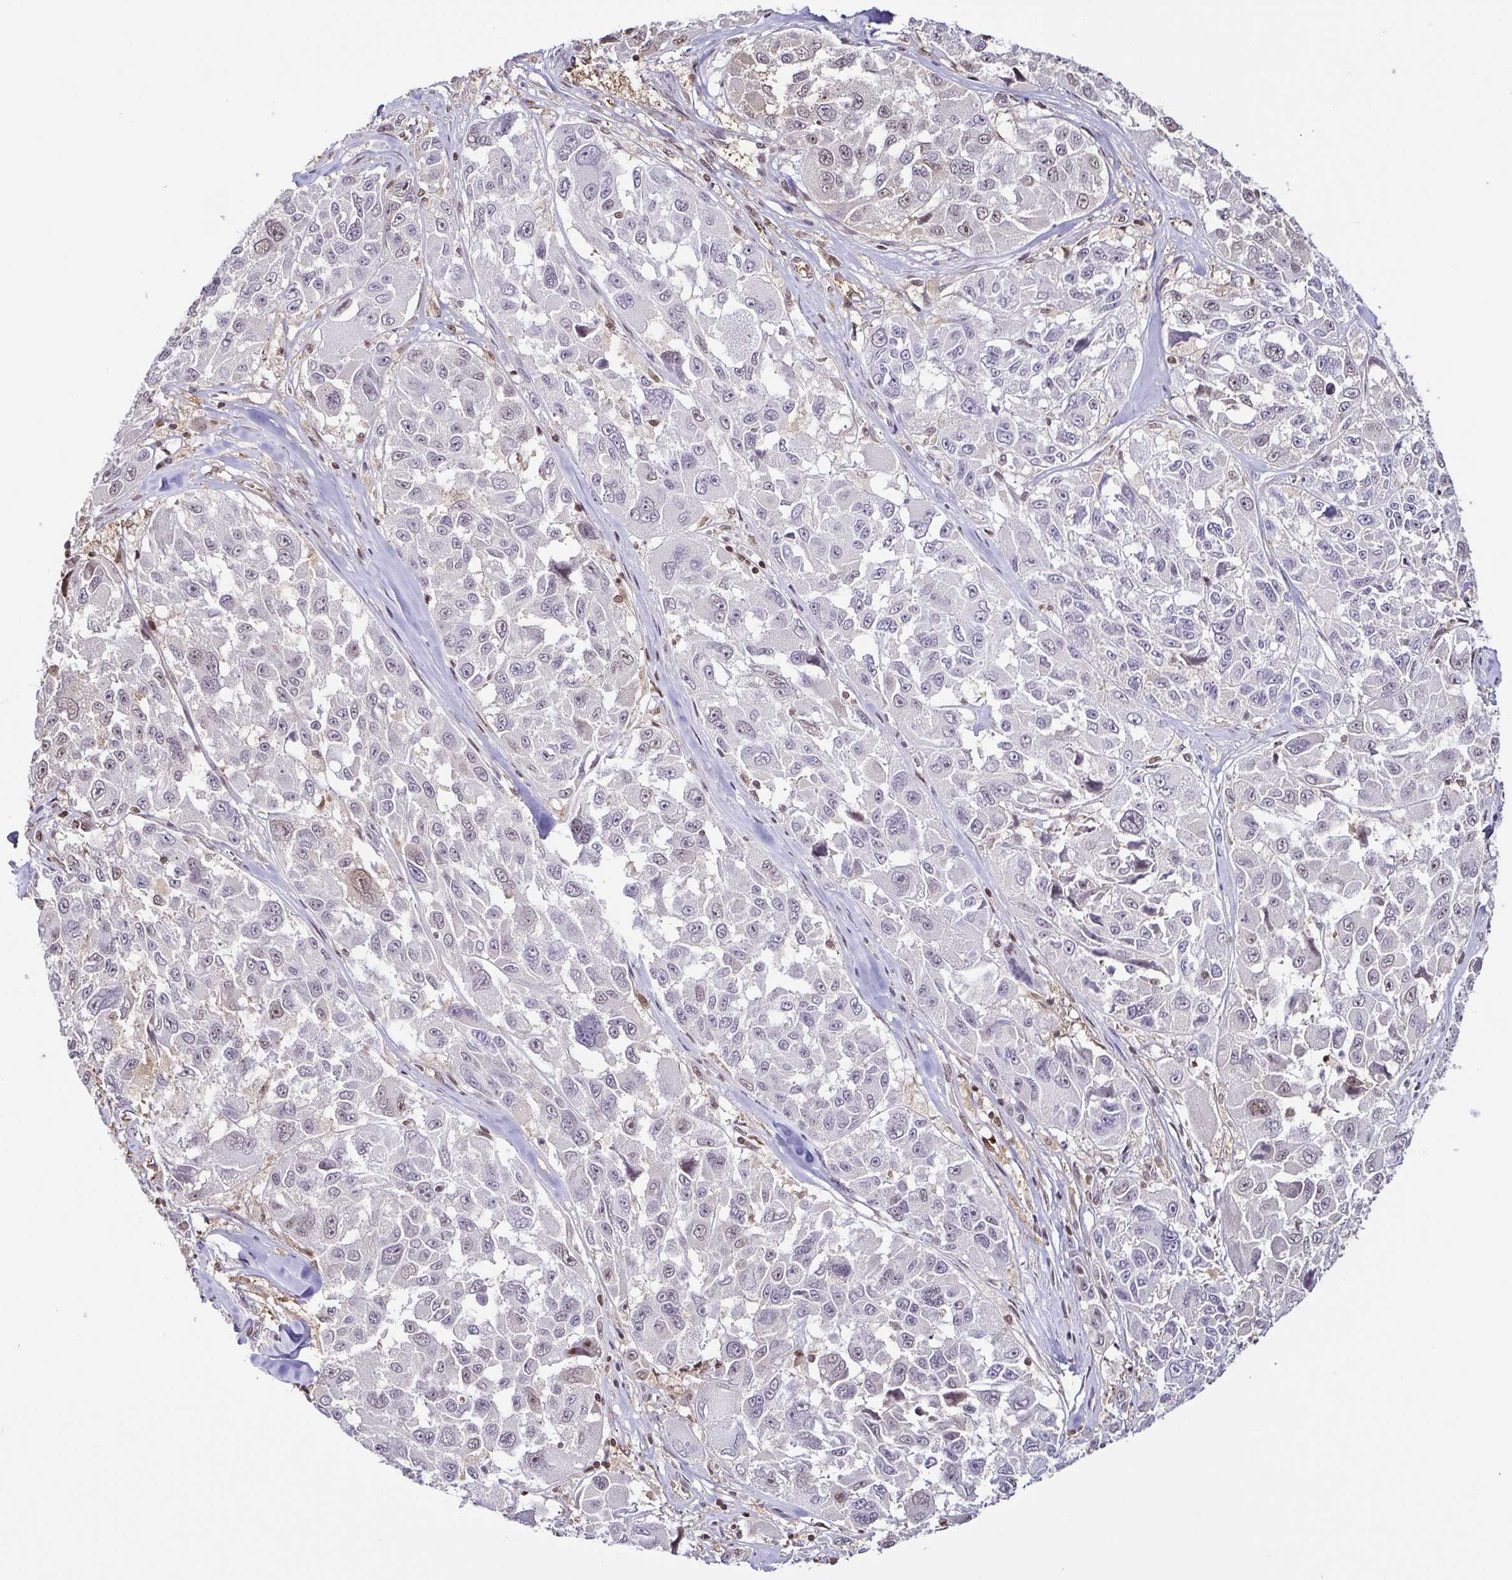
{"staining": {"intensity": "negative", "quantity": "none", "location": "none"}, "tissue": "melanoma", "cell_type": "Tumor cells", "image_type": "cancer", "snomed": [{"axis": "morphology", "description": "Malignant melanoma, NOS"}, {"axis": "topography", "description": "Skin"}], "caption": "Melanoma was stained to show a protein in brown. There is no significant expression in tumor cells. (Immunohistochemistry, brightfield microscopy, high magnification).", "gene": "PSMB9", "patient": {"sex": "female", "age": 66}}